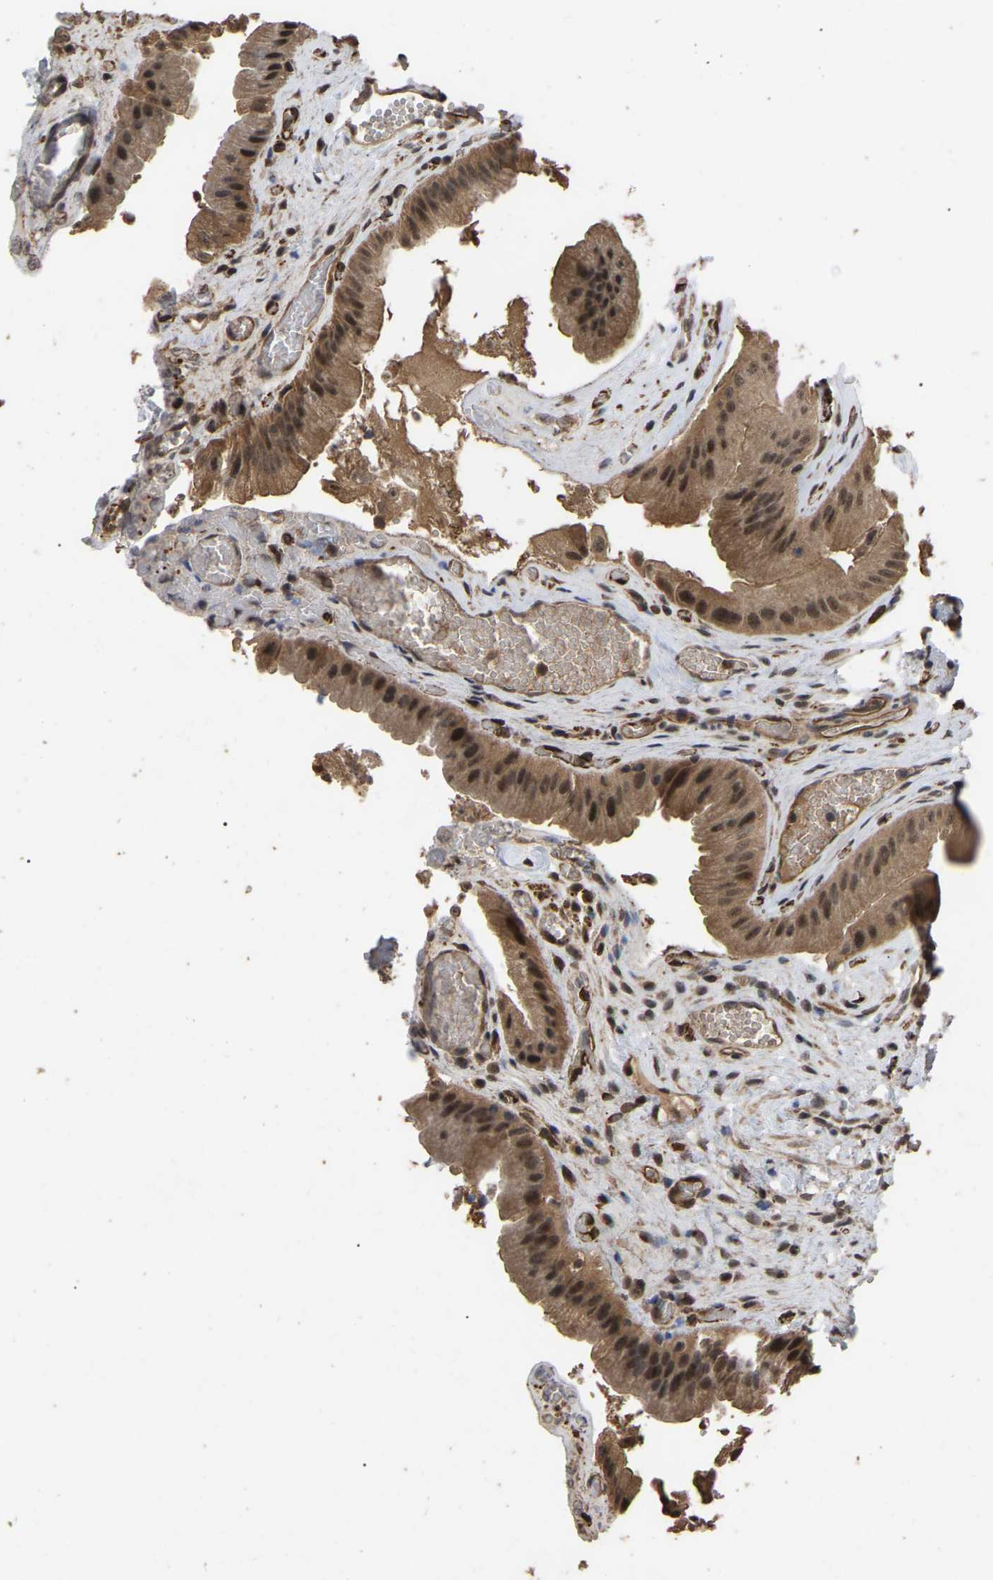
{"staining": {"intensity": "moderate", "quantity": ">75%", "location": "cytoplasmic/membranous,nuclear"}, "tissue": "gallbladder", "cell_type": "Glandular cells", "image_type": "normal", "snomed": [{"axis": "morphology", "description": "Normal tissue, NOS"}, {"axis": "topography", "description": "Gallbladder"}], "caption": "This image reveals IHC staining of unremarkable gallbladder, with medium moderate cytoplasmic/membranous,nuclear expression in approximately >75% of glandular cells.", "gene": "FAM161B", "patient": {"sex": "male", "age": 49}}